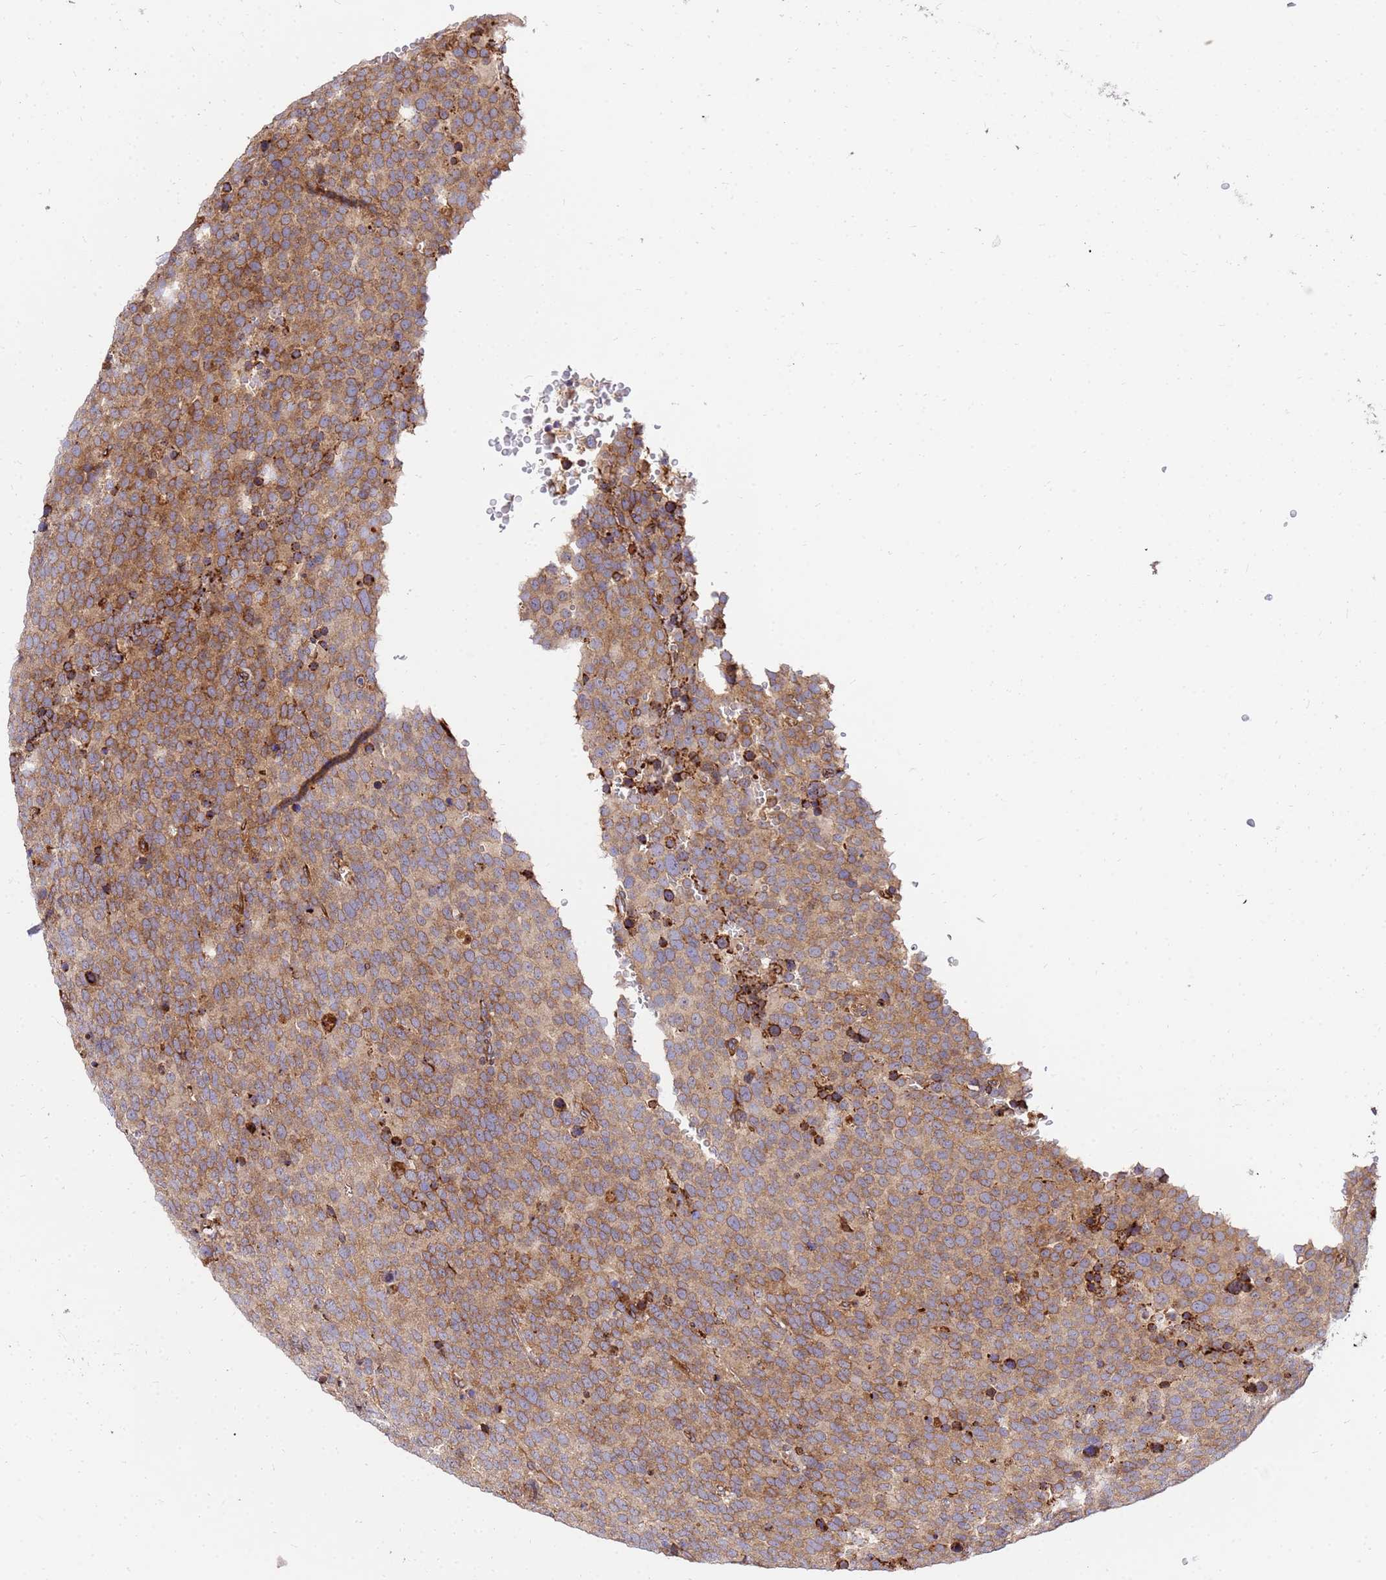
{"staining": {"intensity": "moderate", "quantity": ">75%", "location": "cytoplasmic/membranous"}, "tissue": "testis cancer", "cell_type": "Tumor cells", "image_type": "cancer", "snomed": [{"axis": "morphology", "description": "Seminoma, NOS"}, {"axis": "topography", "description": "Testis"}], "caption": "Immunohistochemical staining of seminoma (testis) displays medium levels of moderate cytoplasmic/membranous expression in about >75% of tumor cells.", "gene": "WWC2", "patient": {"sex": "male", "age": 71}}